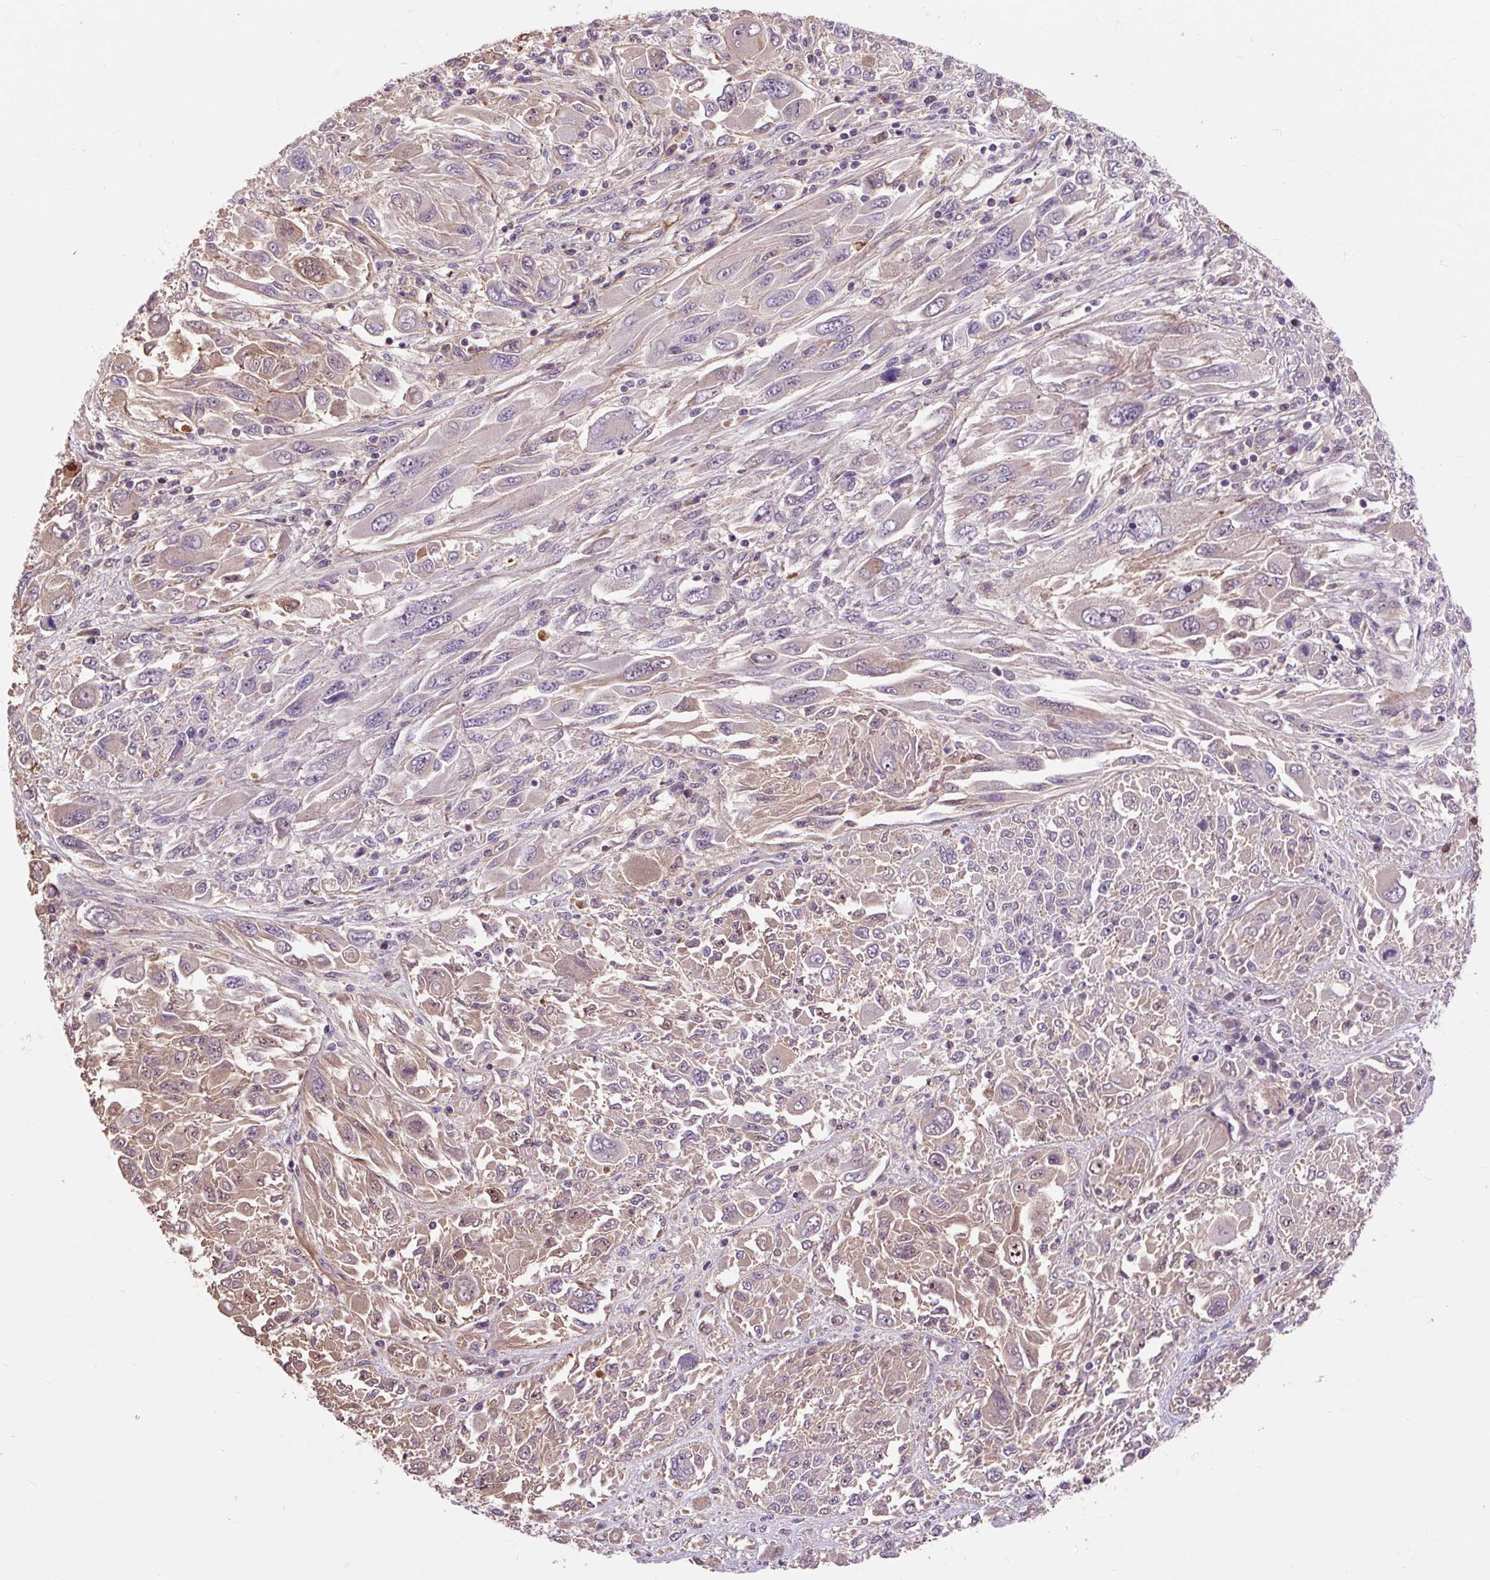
{"staining": {"intensity": "negative", "quantity": "none", "location": "none"}, "tissue": "melanoma", "cell_type": "Tumor cells", "image_type": "cancer", "snomed": [{"axis": "morphology", "description": "Malignant melanoma, NOS"}, {"axis": "topography", "description": "Skin"}], "caption": "Immunohistochemistry photomicrograph of neoplastic tissue: human malignant melanoma stained with DAB (3,3'-diaminobenzidine) reveals no significant protein expression in tumor cells. Brightfield microscopy of IHC stained with DAB (brown) and hematoxylin (blue), captured at high magnification.", "gene": "PRIMPOL", "patient": {"sex": "female", "age": 91}}